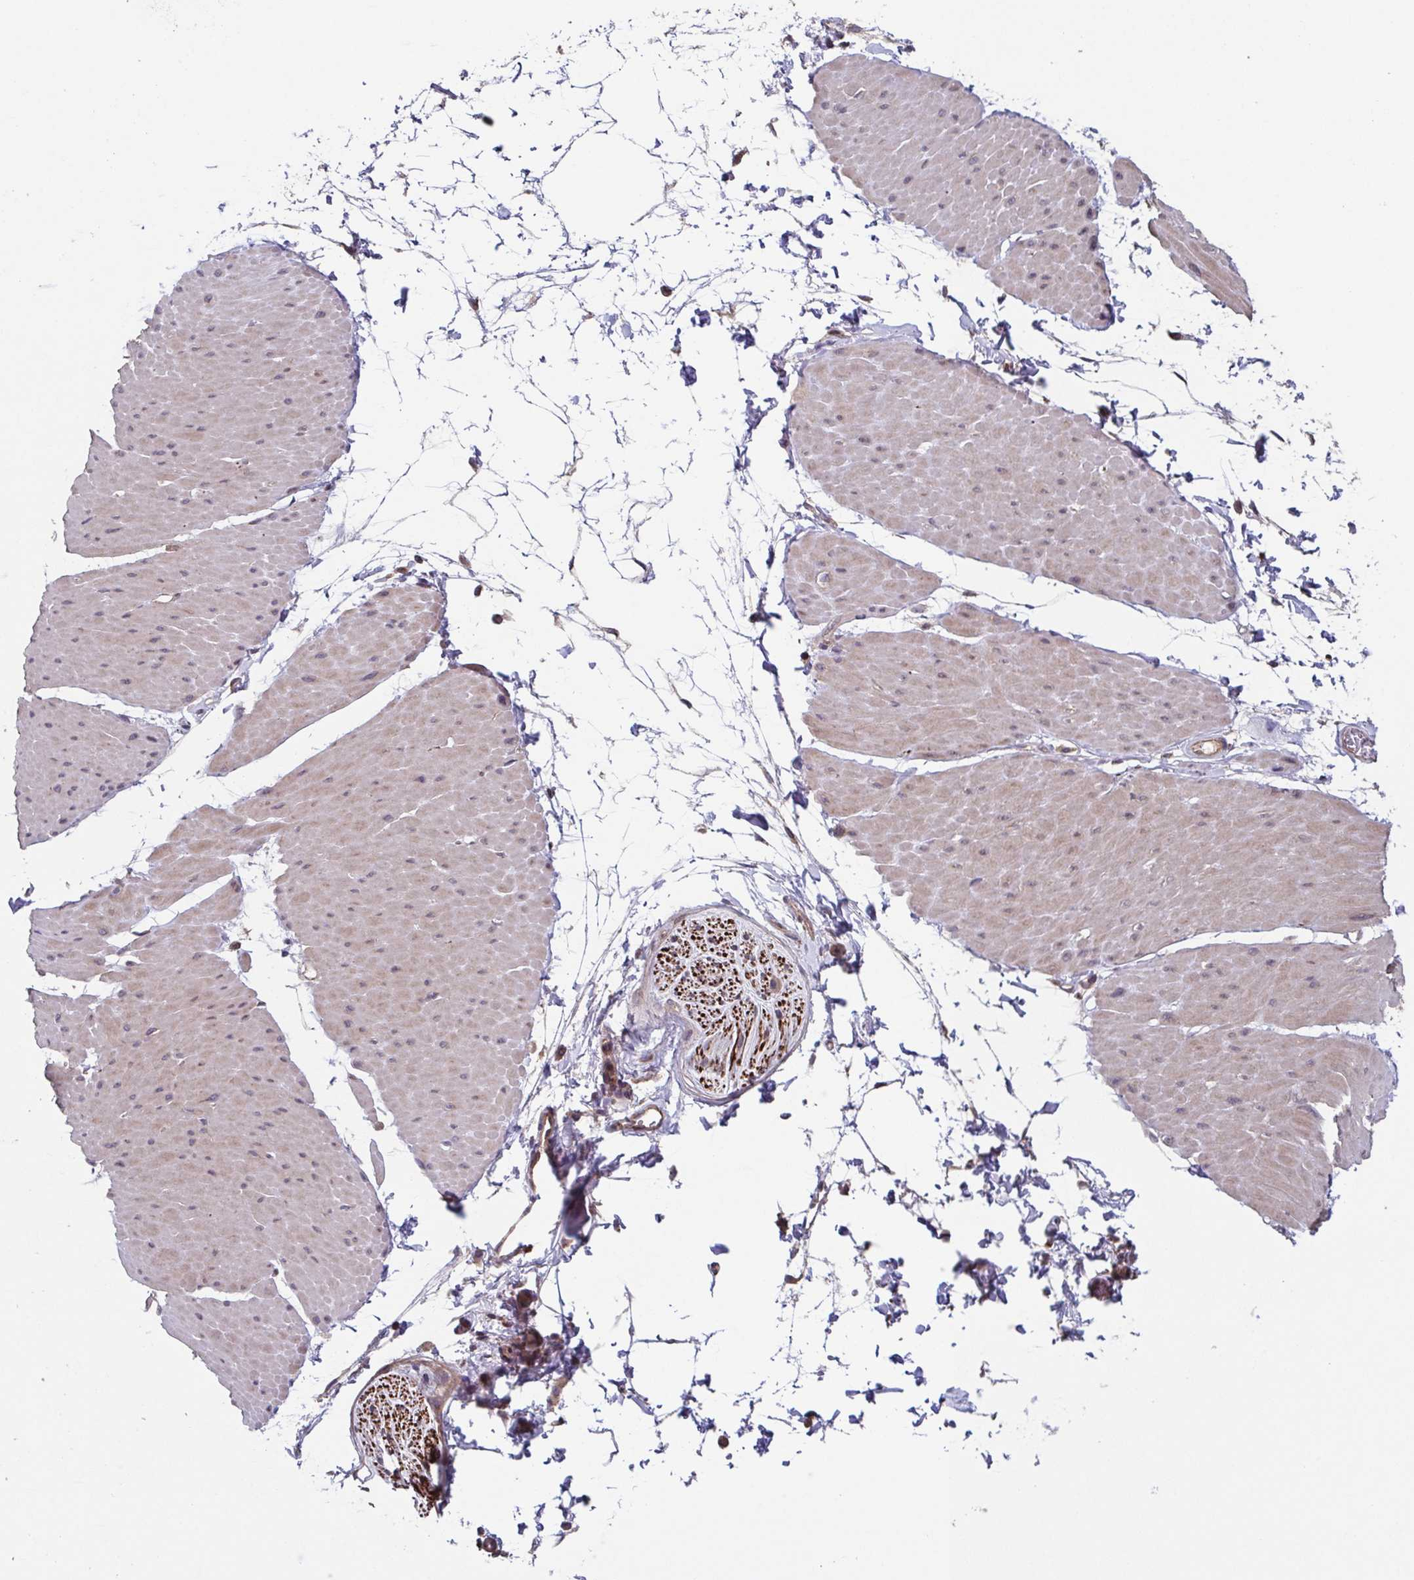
{"staining": {"intensity": "weak", "quantity": "25%-75%", "location": "cytoplasmic/membranous"}, "tissue": "adipose tissue", "cell_type": "Adipocytes", "image_type": "normal", "snomed": [{"axis": "morphology", "description": "Normal tissue, NOS"}, {"axis": "topography", "description": "Smooth muscle"}, {"axis": "topography", "description": "Peripheral nerve tissue"}], "caption": "Adipocytes exhibit low levels of weak cytoplasmic/membranous positivity in about 25%-75% of cells in benign adipose tissue. The staining was performed using DAB (3,3'-diaminobenzidine) to visualize the protein expression in brown, while the nuclei were stained in blue with hematoxylin (Magnification: 20x).", "gene": "TTC19", "patient": {"sex": "male", "age": 58}}